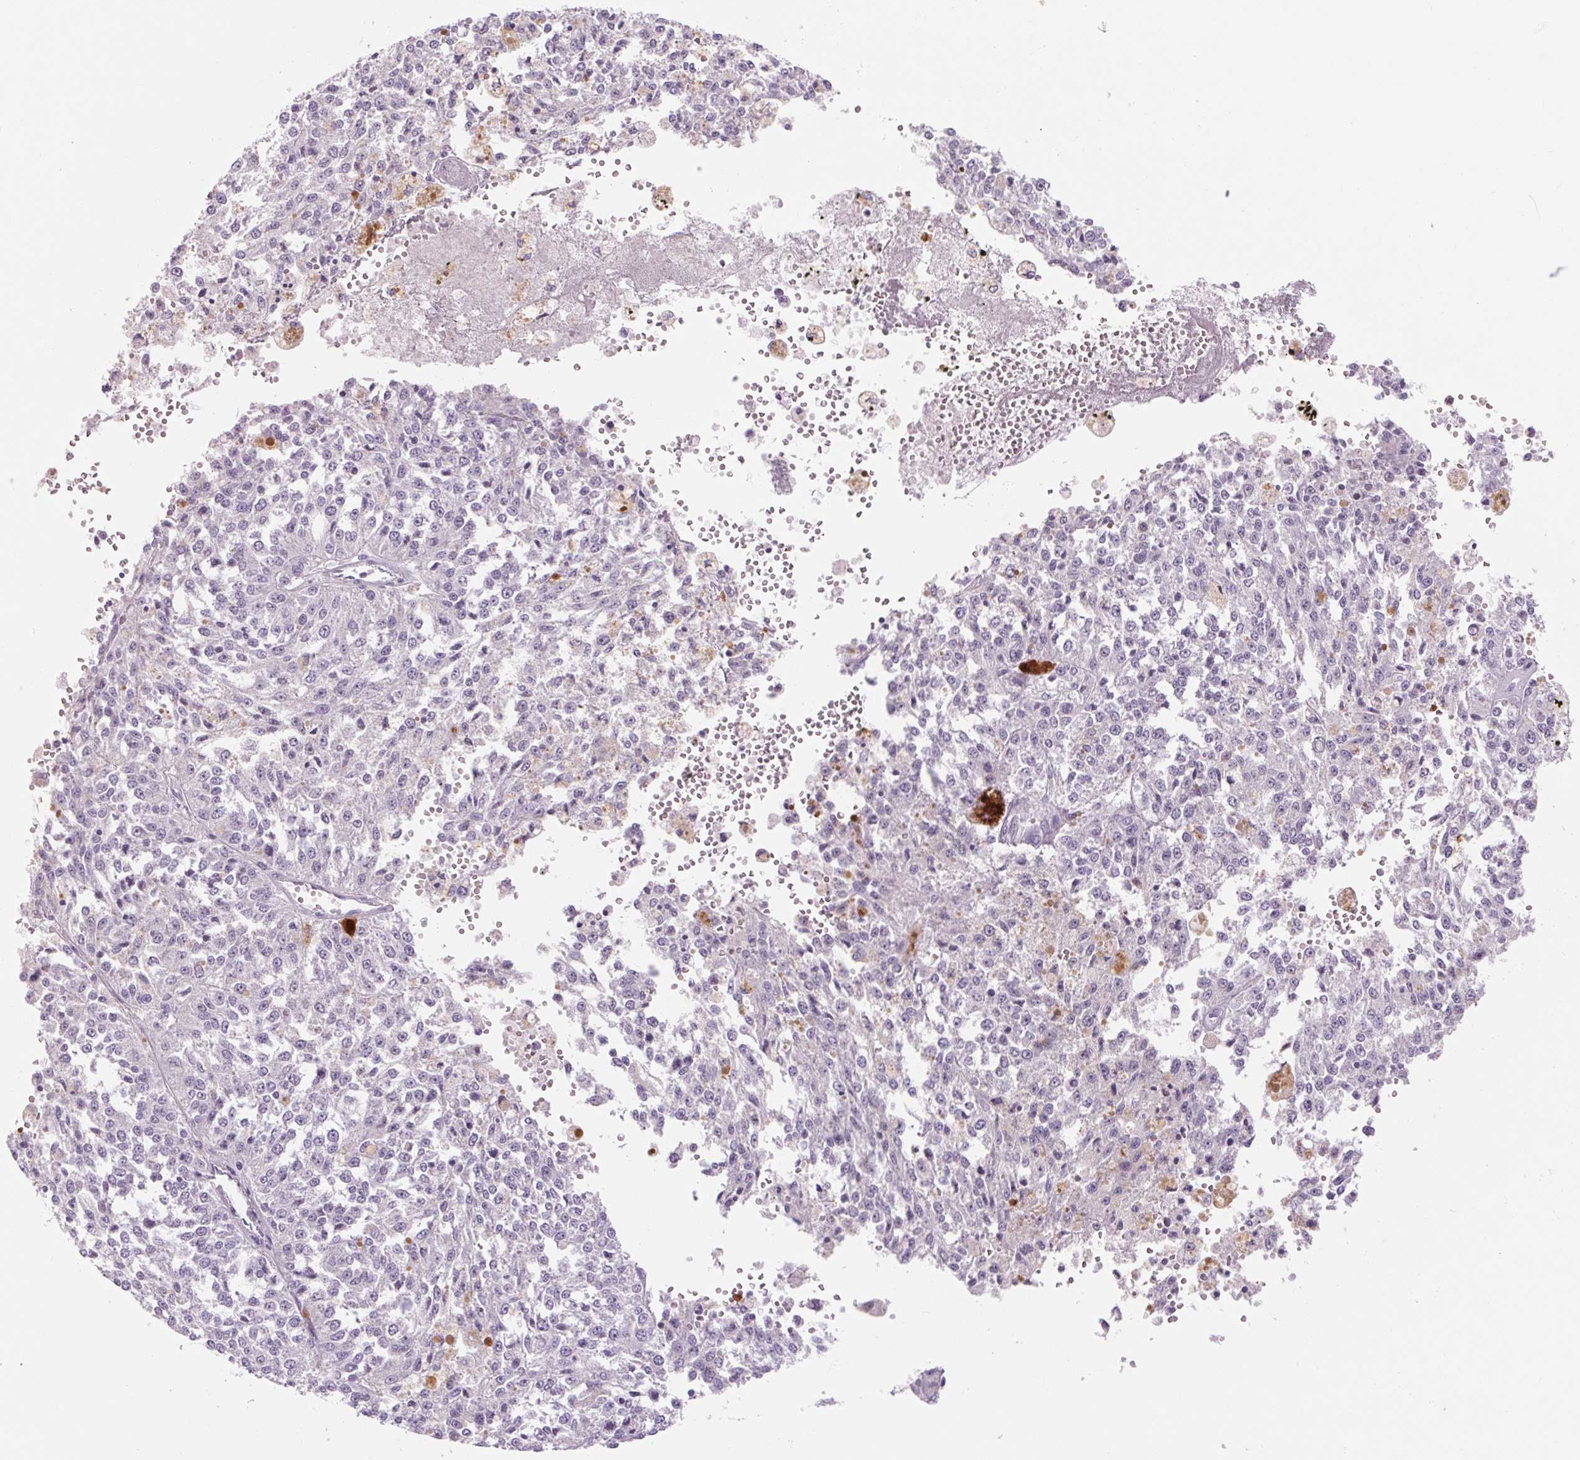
{"staining": {"intensity": "negative", "quantity": "none", "location": "none"}, "tissue": "melanoma", "cell_type": "Tumor cells", "image_type": "cancer", "snomed": [{"axis": "morphology", "description": "Malignant melanoma, Metastatic site"}, {"axis": "topography", "description": "Lymph node"}], "caption": "Immunohistochemistry (IHC) image of neoplastic tissue: human malignant melanoma (metastatic site) stained with DAB (3,3'-diaminobenzidine) demonstrates no significant protein expression in tumor cells.", "gene": "RPTN", "patient": {"sex": "female", "age": 64}}